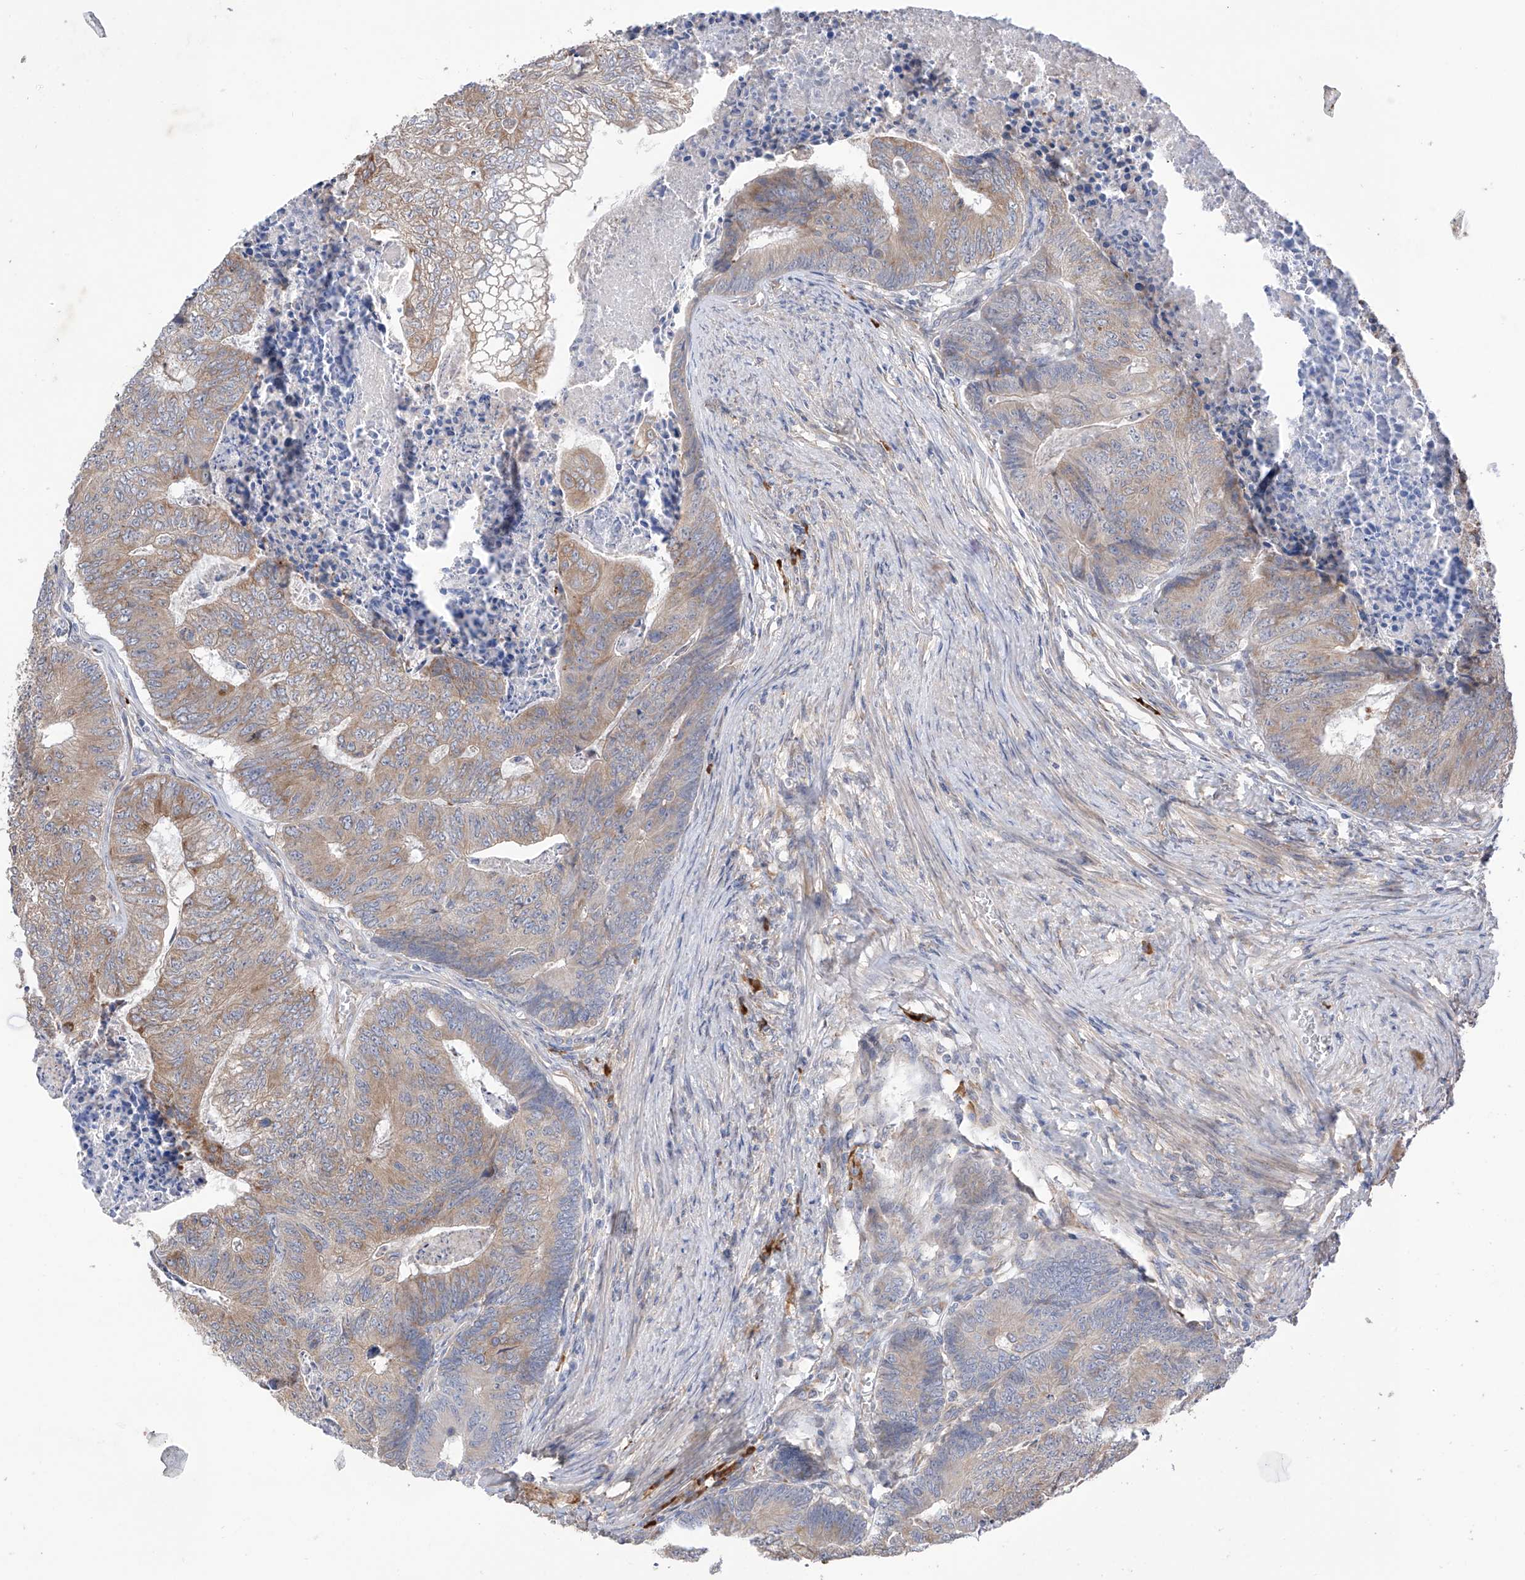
{"staining": {"intensity": "weak", "quantity": ">75%", "location": "cytoplasmic/membranous"}, "tissue": "colorectal cancer", "cell_type": "Tumor cells", "image_type": "cancer", "snomed": [{"axis": "morphology", "description": "Adenocarcinoma, NOS"}, {"axis": "topography", "description": "Colon"}], "caption": "Human colorectal cancer (adenocarcinoma) stained with a brown dye reveals weak cytoplasmic/membranous positive expression in approximately >75% of tumor cells.", "gene": "REC8", "patient": {"sex": "female", "age": 67}}